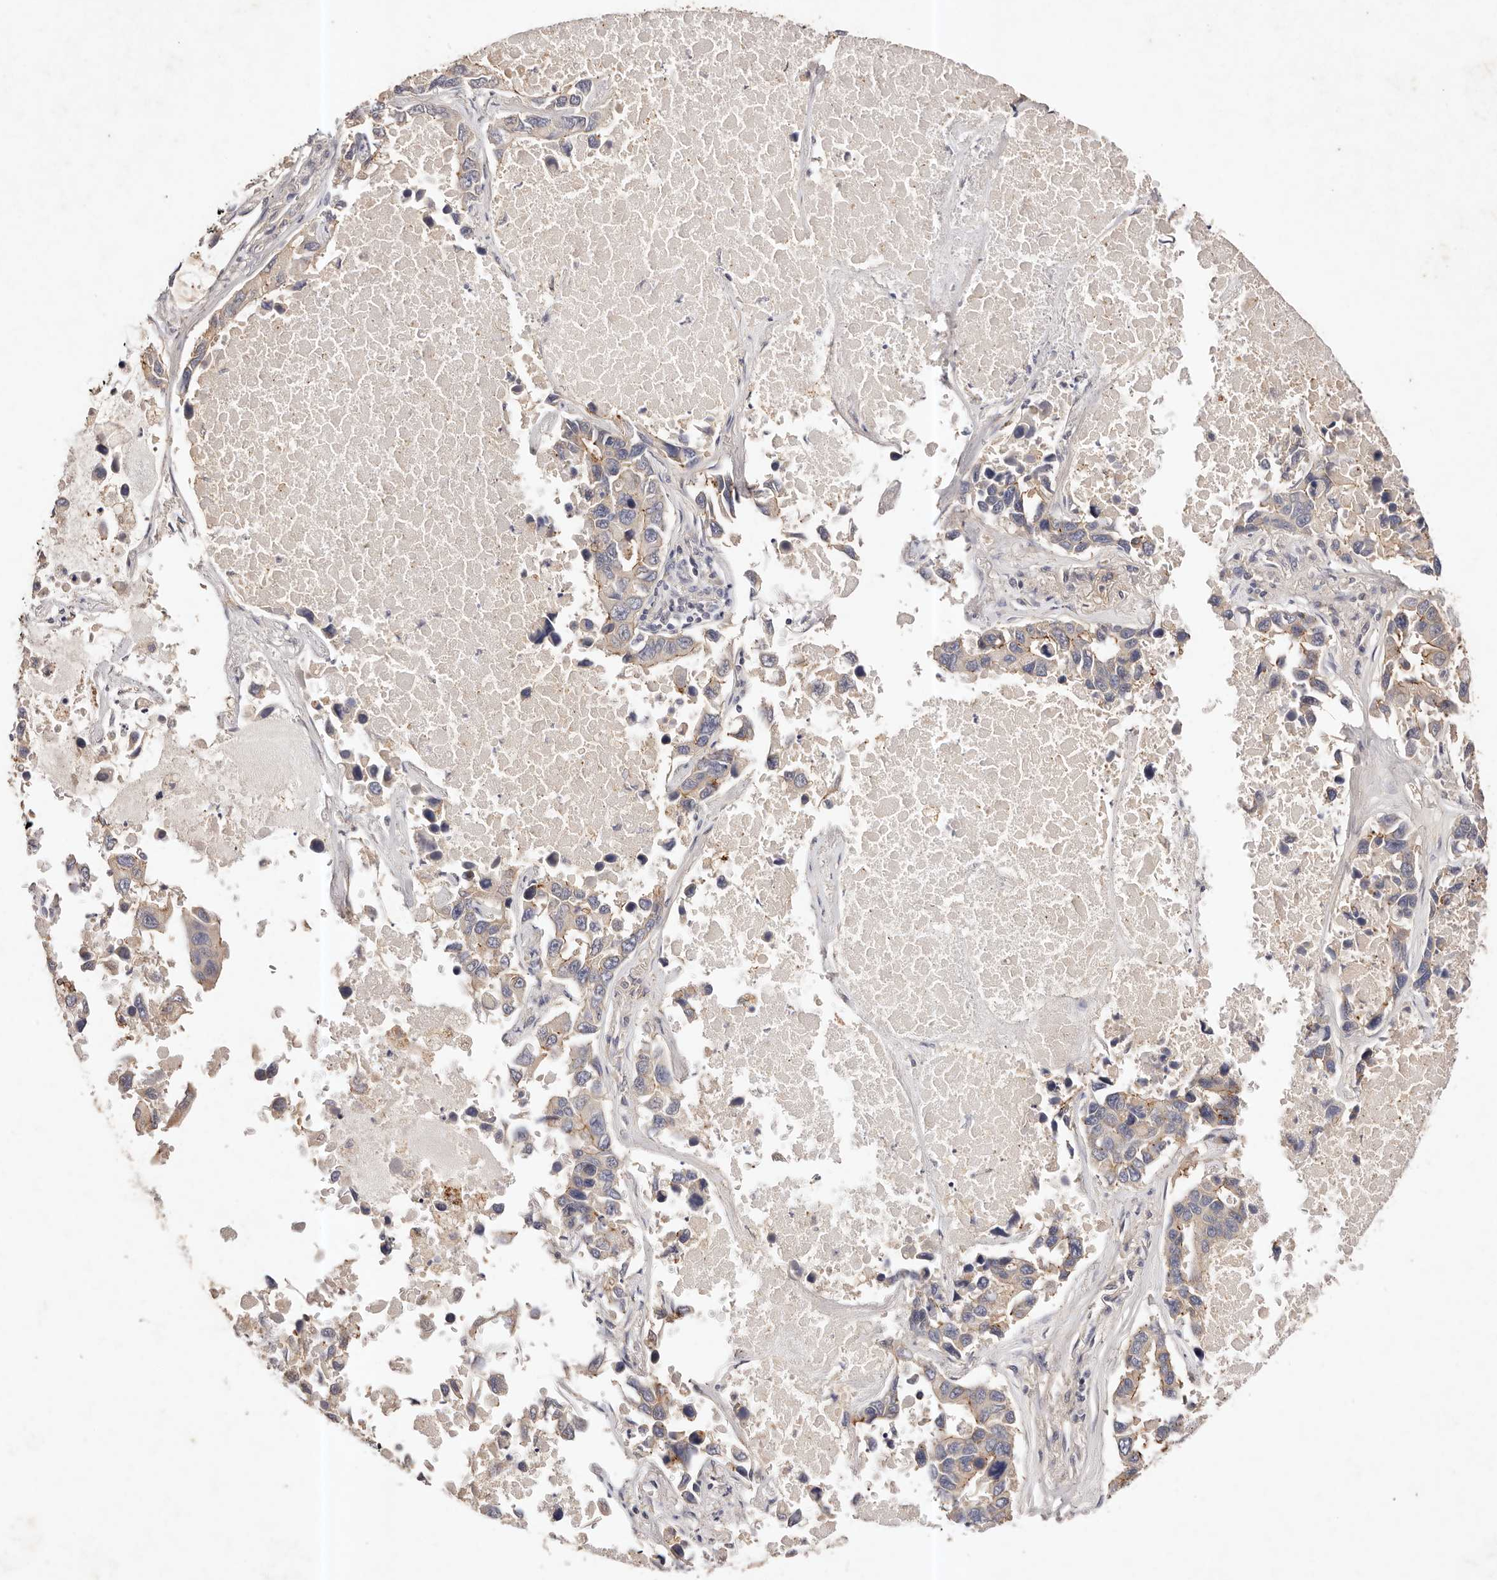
{"staining": {"intensity": "moderate", "quantity": "<25%", "location": "cytoplasmic/membranous"}, "tissue": "lung cancer", "cell_type": "Tumor cells", "image_type": "cancer", "snomed": [{"axis": "morphology", "description": "Adenocarcinoma, NOS"}, {"axis": "topography", "description": "Lung"}], "caption": "Approximately <25% of tumor cells in human lung cancer demonstrate moderate cytoplasmic/membranous protein staining as visualized by brown immunohistochemical staining.", "gene": "CXADR", "patient": {"sex": "male", "age": 64}}